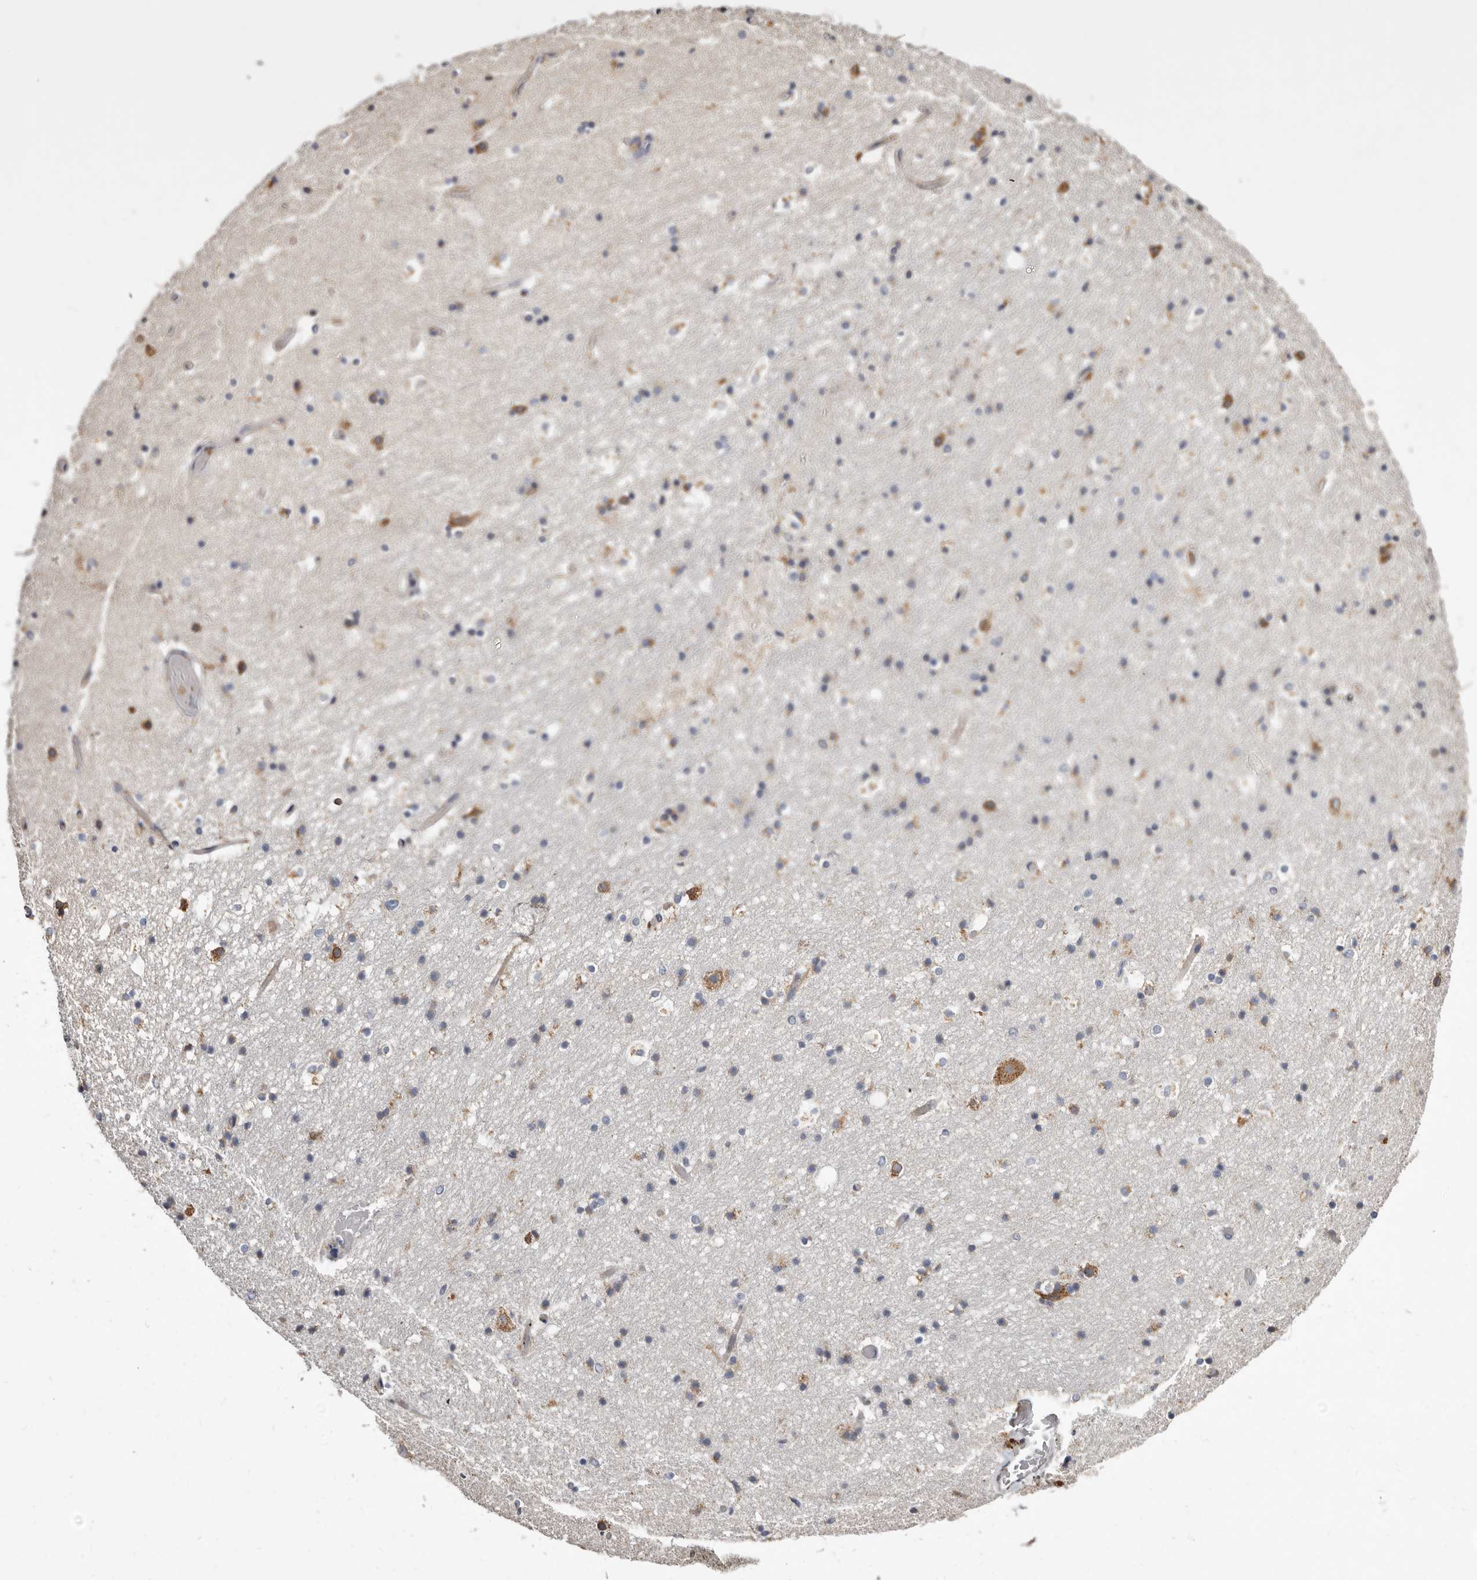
{"staining": {"intensity": "moderate", "quantity": "<25%", "location": "cytoplasmic/membranous"}, "tissue": "hippocampus", "cell_type": "Glial cells", "image_type": "normal", "snomed": [{"axis": "morphology", "description": "Normal tissue, NOS"}, {"axis": "topography", "description": "Hippocampus"}], "caption": "Immunohistochemistry (IHC) photomicrograph of unremarkable hippocampus: hippocampus stained using immunohistochemistry reveals low levels of moderate protein expression localized specifically in the cytoplasmic/membranous of glial cells, appearing as a cytoplasmic/membranous brown color.", "gene": "ASIC5", "patient": {"sex": "female", "age": 52}}